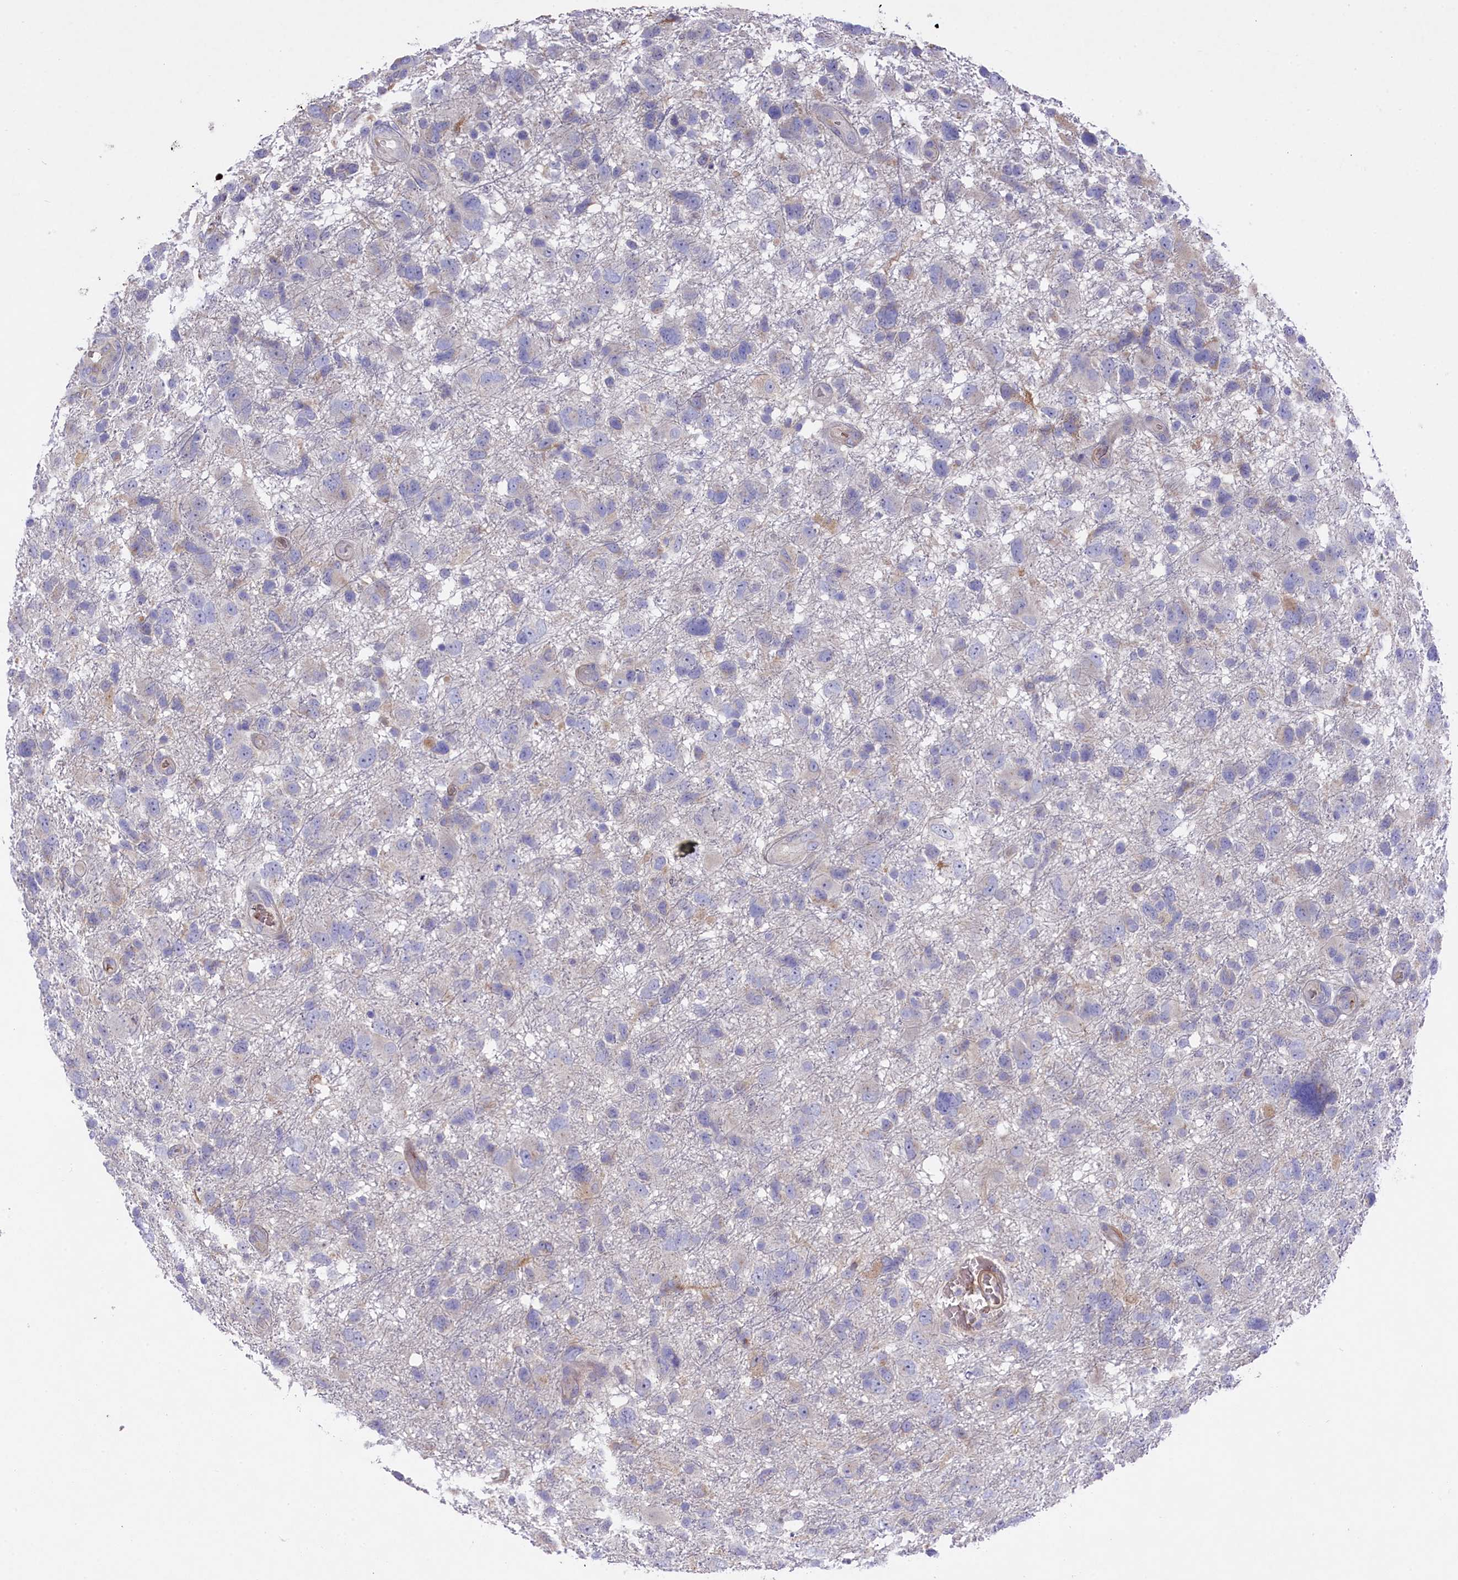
{"staining": {"intensity": "negative", "quantity": "none", "location": "none"}, "tissue": "glioma", "cell_type": "Tumor cells", "image_type": "cancer", "snomed": [{"axis": "morphology", "description": "Glioma, malignant, High grade"}, {"axis": "topography", "description": "Brain"}], "caption": "Photomicrograph shows no protein expression in tumor cells of malignant glioma (high-grade) tissue.", "gene": "LHFPL4", "patient": {"sex": "male", "age": 61}}